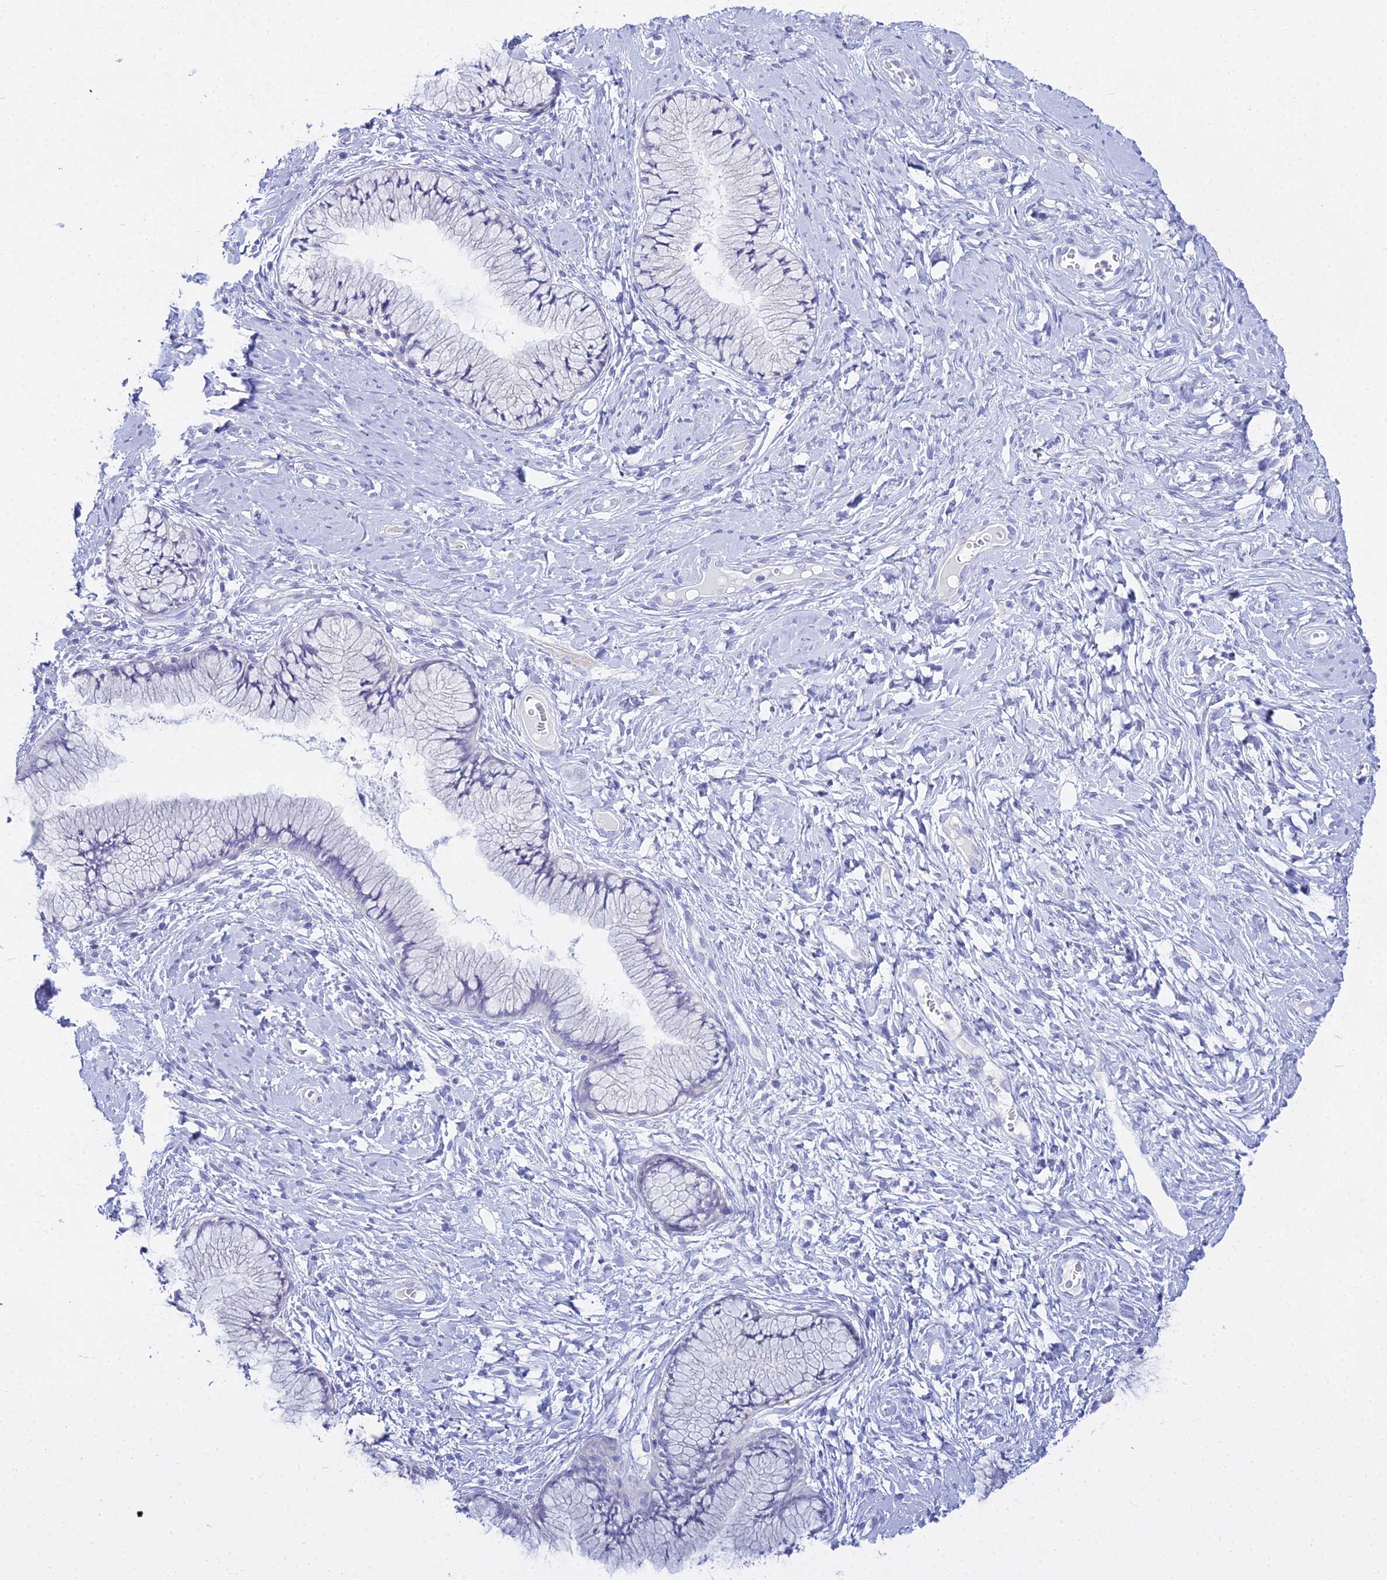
{"staining": {"intensity": "negative", "quantity": "none", "location": "none"}, "tissue": "cervix", "cell_type": "Glandular cells", "image_type": "normal", "snomed": [{"axis": "morphology", "description": "Normal tissue, NOS"}, {"axis": "topography", "description": "Cervix"}], "caption": "Immunohistochemistry (IHC) micrograph of unremarkable human cervix stained for a protein (brown), which exhibits no expression in glandular cells.", "gene": "S100A7", "patient": {"sex": "female", "age": 42}}